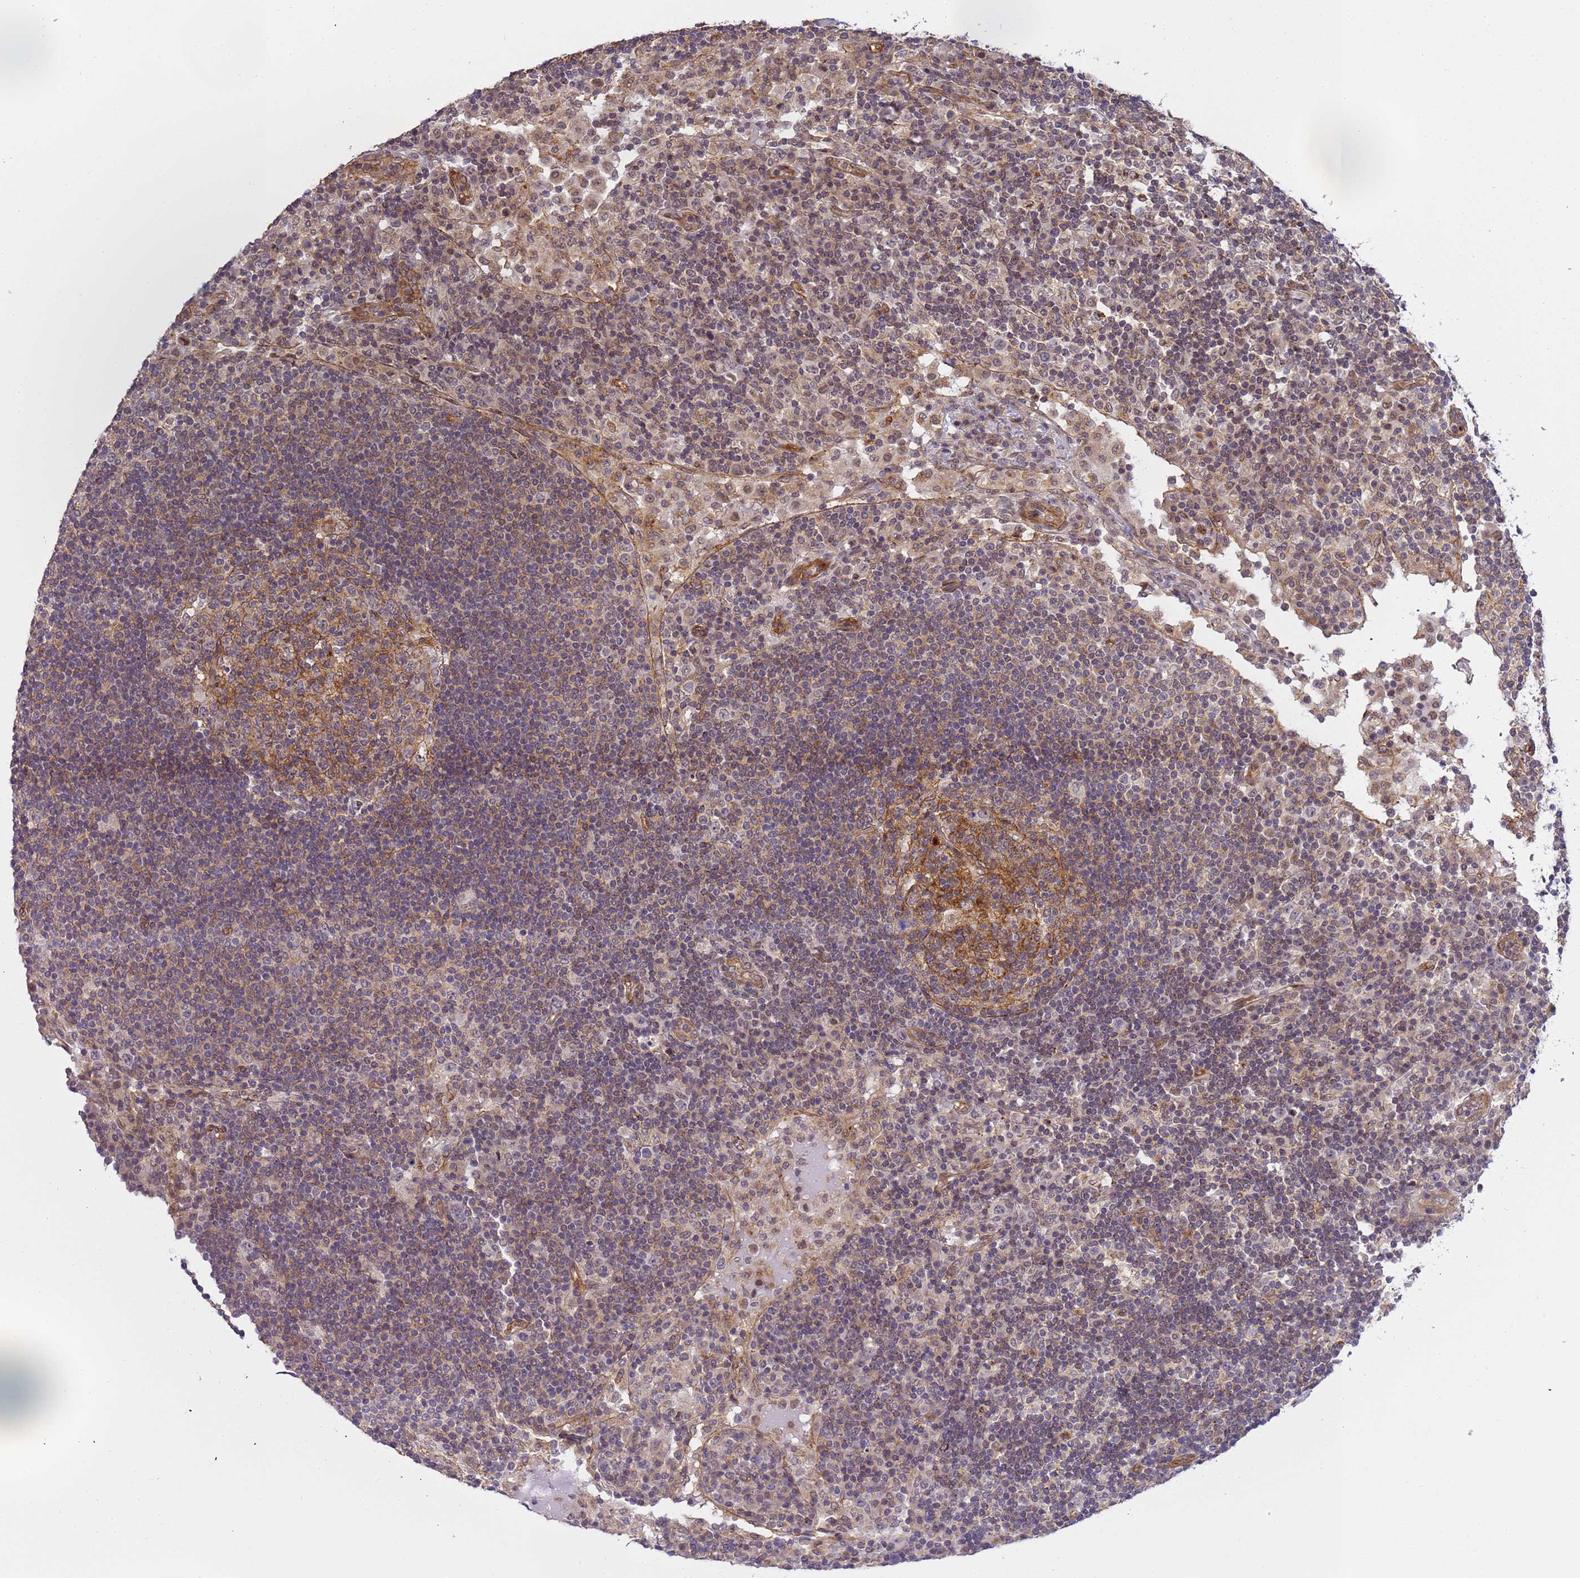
{"staining": {"intensity": "negative", "quantity": "none", "location": "none"}, "tissue": "lymph node", "cell_type": "Germinal center cells", "image_type": "normal", "snomed": [{"axis": "morphology", "description": "Normal tissue, NOS"}, {"axis": "topography", "description": "Lymph node"}], "caption": "Immunohistochemical staining of unremarkable lymph node demonstrates no significant staining in germinal center cells. The staining was performed using DAB (3,3'-diaminobenzidine) to visualize the protein expression in brown, while the nuclei were stained in blue with hematoxylin (Magnification: 20x).", "gene": "EMC2", "patient": {"sex": "female", "age": 53}}